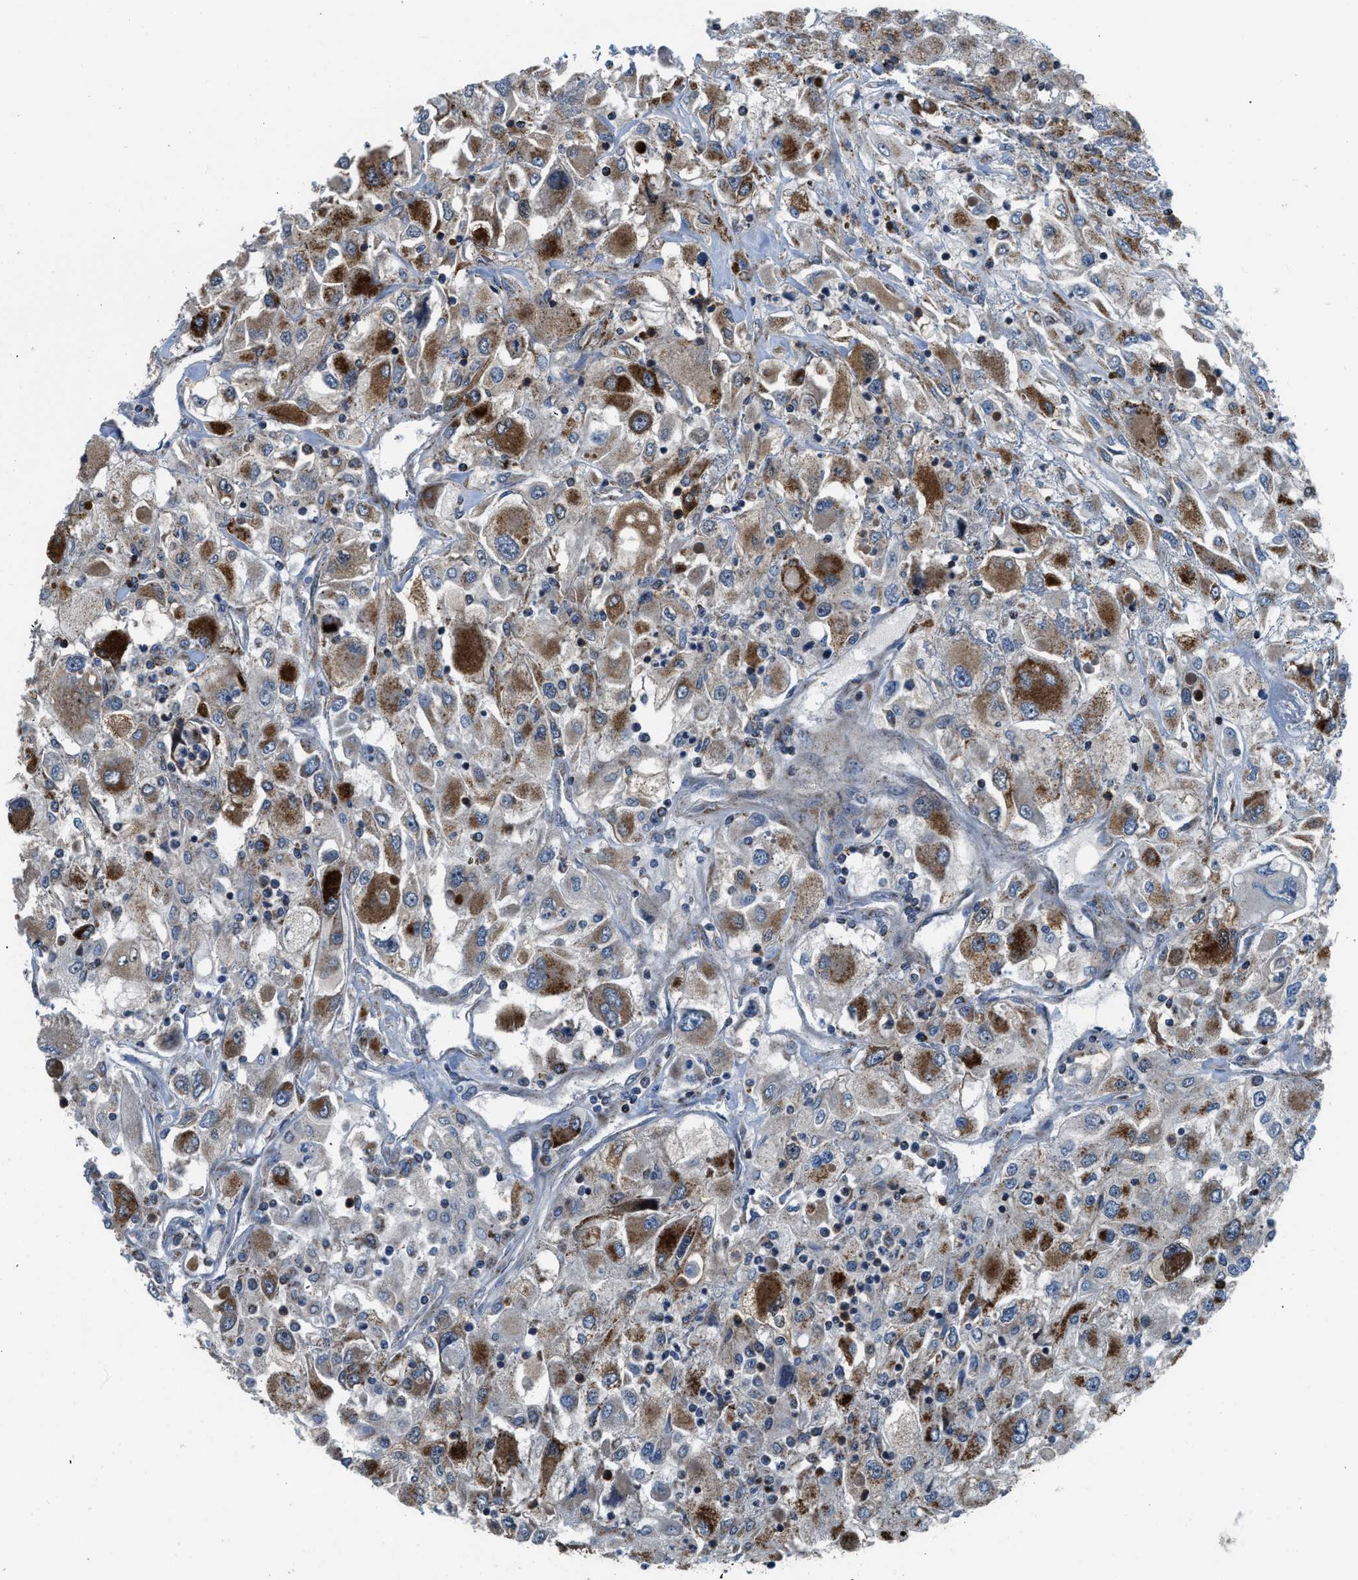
{"staining": {"intensity": "moderate", "quantity": ">75%", "location": "cytoplasmic/membranous"}, "tissue": "renal cancer", "cell_type": "Tumor cells", "image_type": "cancer", "snomed": [{"axis": "morphology", "description": "Adenocarcinoma, NOS"}, {"axis": "topography", "description": "Kidney"}], "caption": "High-power microscopy captured an immunohistochemistry image of renal cancer (adenocarcinoma), revealing moderate cytoplasmic/membranous expression in about >75% of tumor cells.", "gene": "GSDME", "patient": {"sex": "female", "age": 52}}